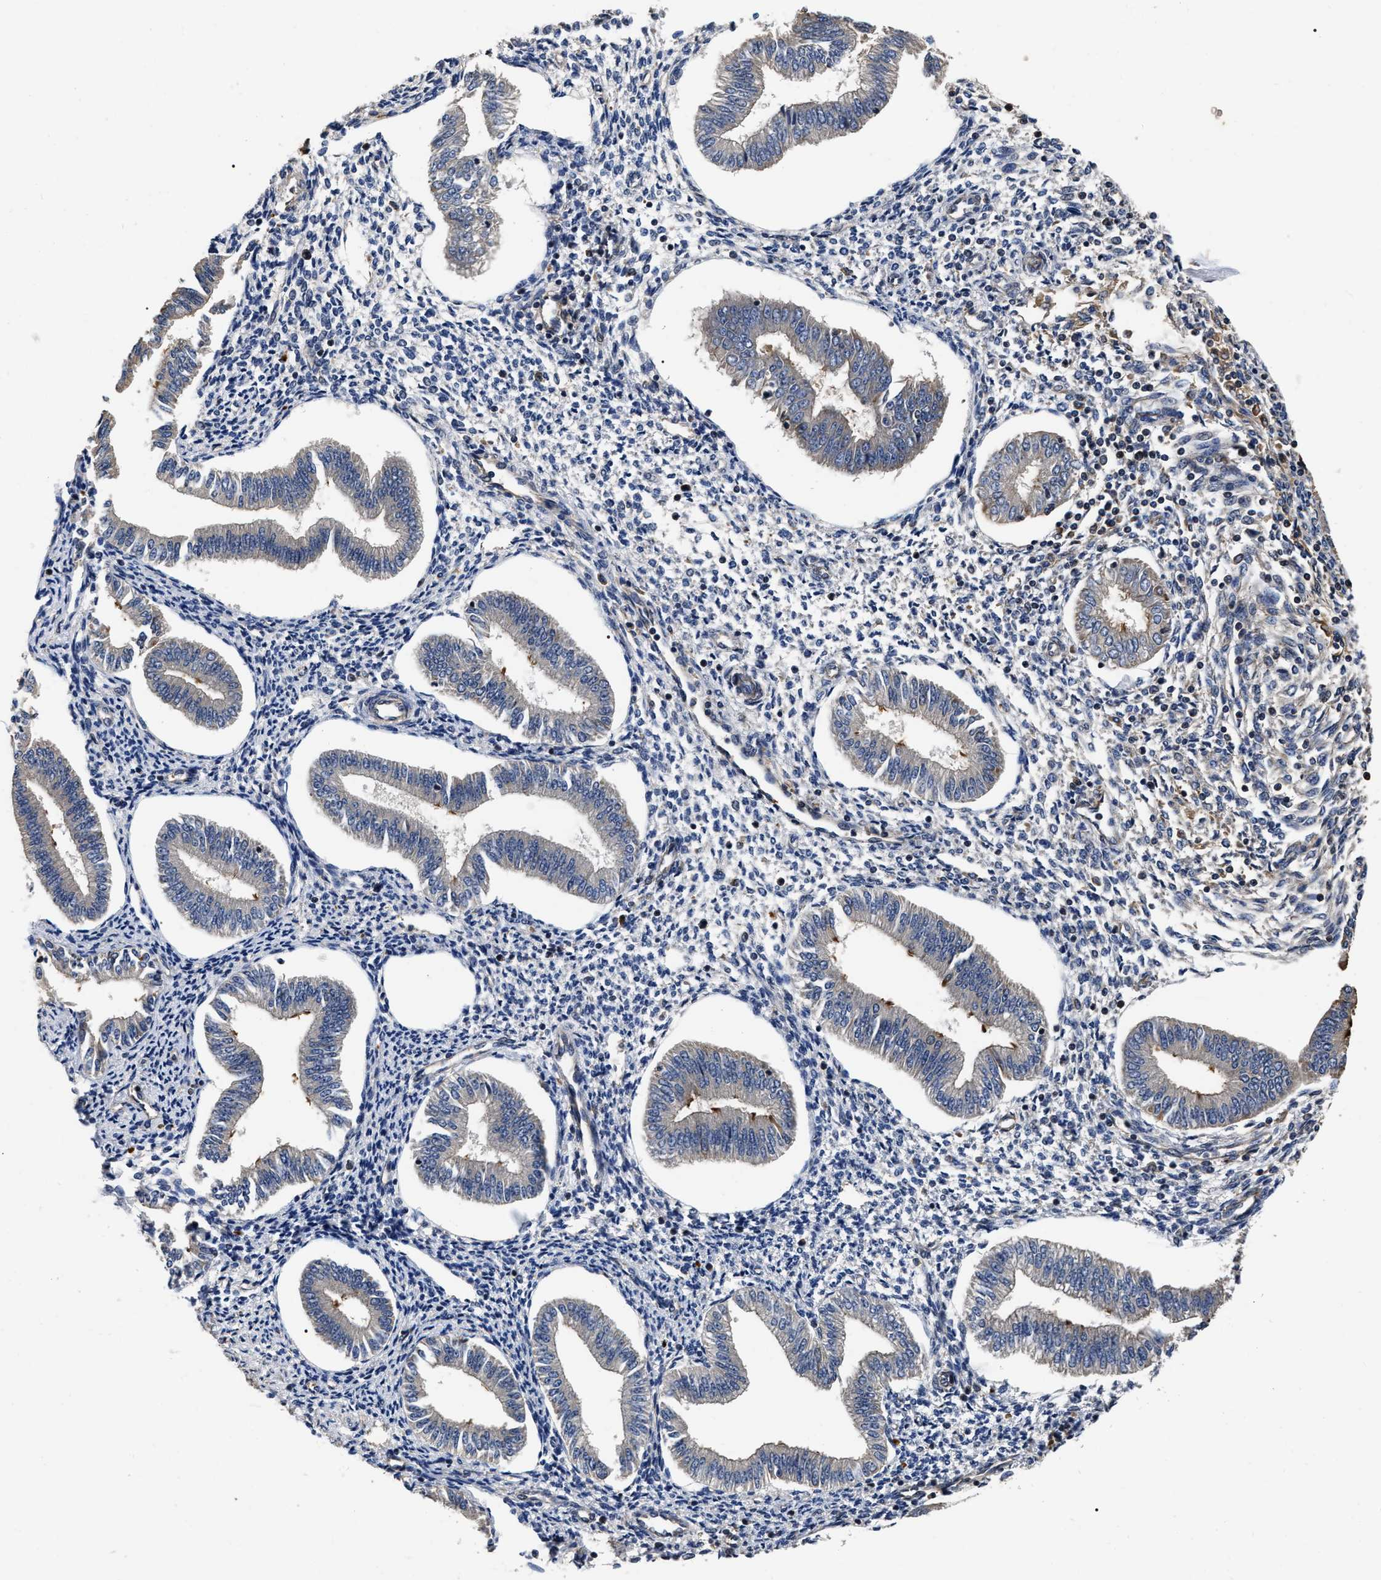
{"staining": {"intensity": "moderate", "quantity": "<25%", "location": "cytoplasmic/membranous"}, "tissue": "endometrium", "cell_type": "Cells in endometrial stroma", "image_type": "normal", "snomed": [{"axis": "morphology", "description": "Normal tissue, NOS"}, {"axis": "topography", "description": "Endometrium"}], "caption": "DAB immunohistochemical staining of unremarkable human endometrium demonstrates moderate cytoplasmic/membranous protein expression in approximately <25% of cells in endometrial stroma.", "gene": "ABCG8", "patient": {"sex": "female", "age": 50}}